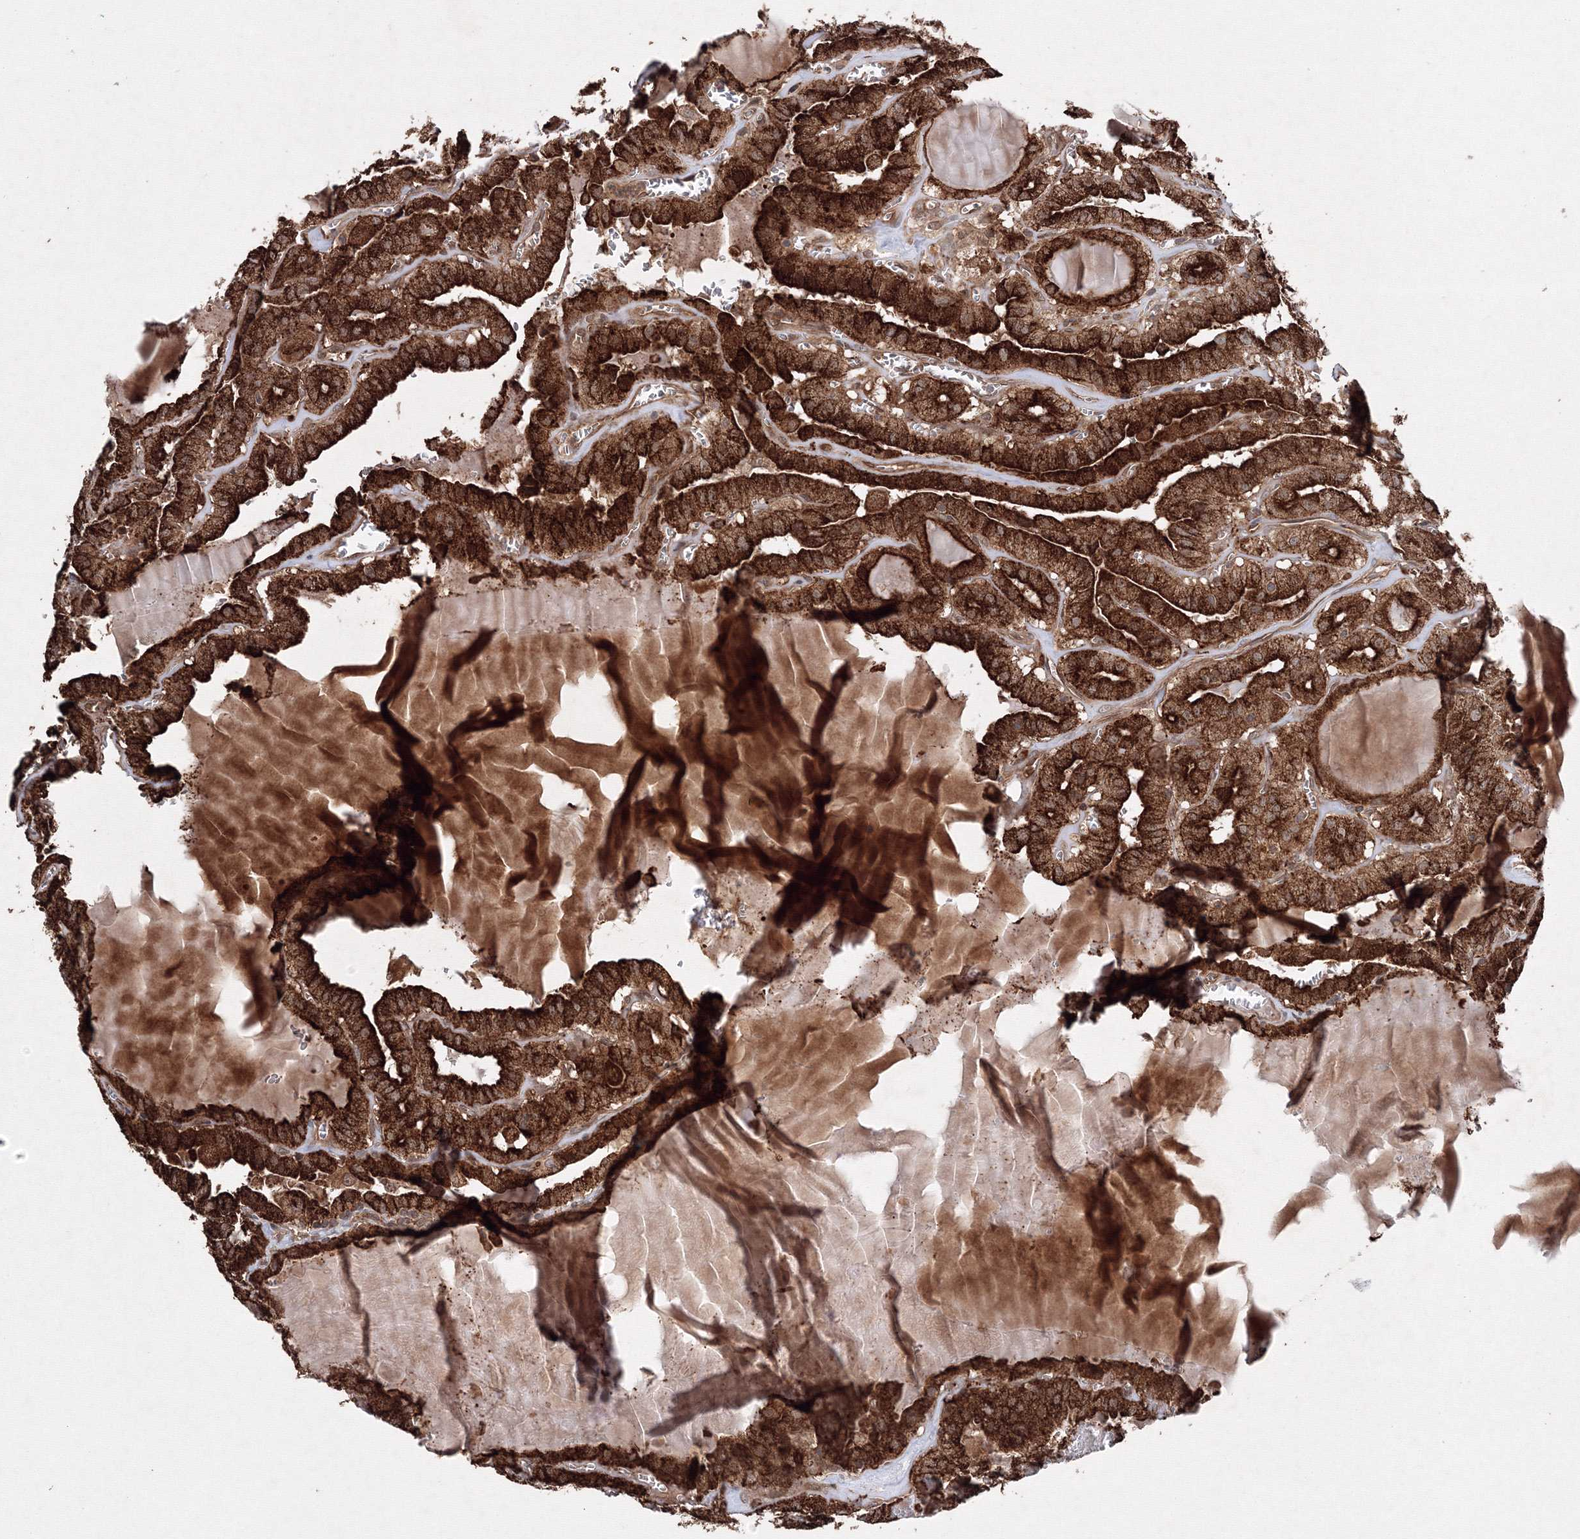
{"staining": {"intensity": "strong", "quantity": ">75%", "location": "cytoplasmic/membranous"}, "tissue": "thyroid cancer", "cell_type": "Tumor cells", "image_type": "cancer", "snomed": [{"axis": "morphology", "description": "Papillary adenocarcinoma, NOS"}, {"axis": "topography", "description": "Thyroid gland"}], "caption": "A photomicrograph of papillary adenocarcinoma (thyroid) stained for a protein displays strong cytoplasmic/membranous brown staining in tumor cells.", "gene": "DCTD", "patient": {"sex": "male", "age": 52}}